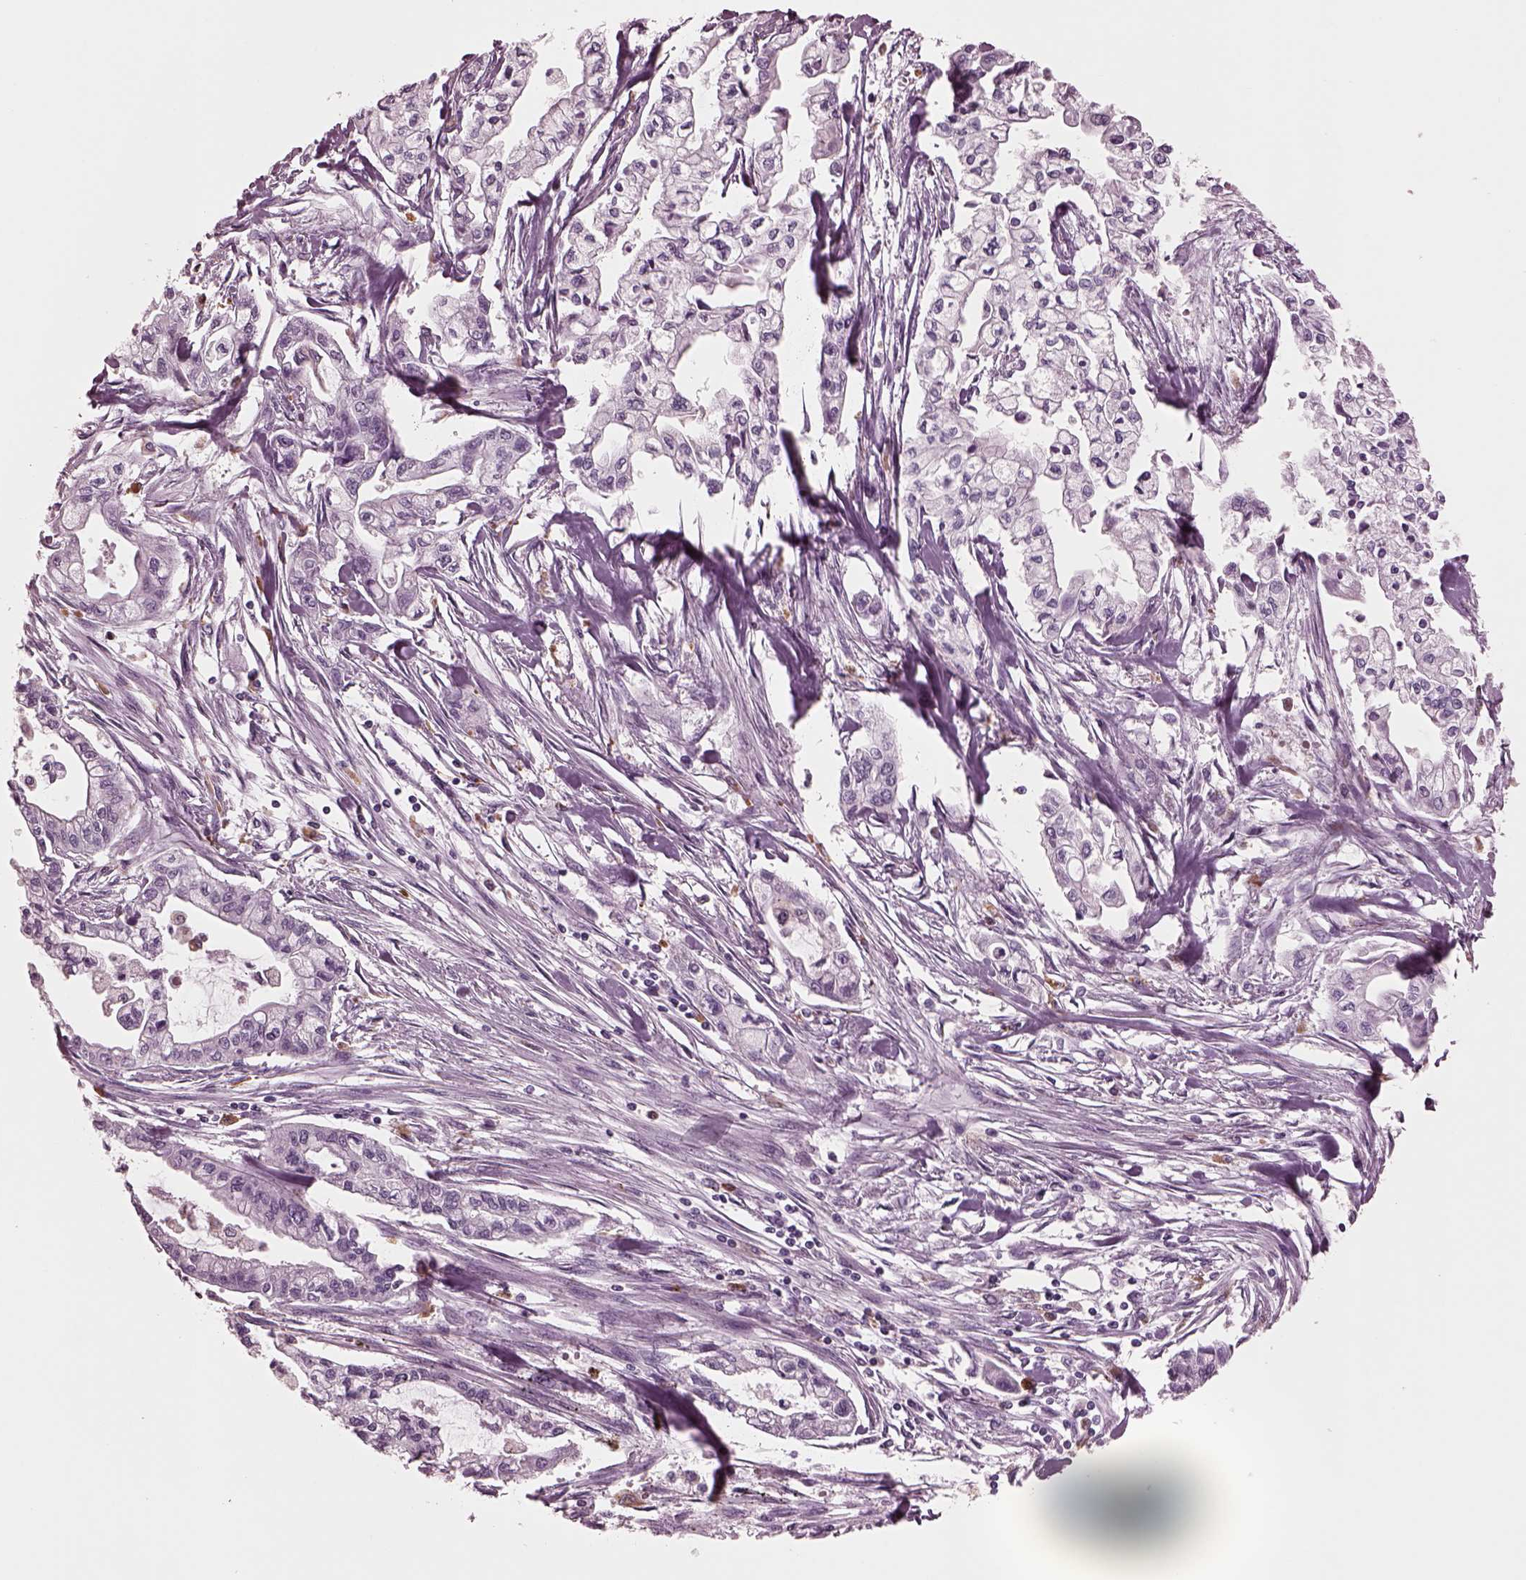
{"staining": {"intensity": "negative", "quantity": "none", "location": "none"}, "tissue": "pancreatic cancer", "cell_type": "Tumor cells", "image_type": "cancer", "snomed": [{"axis": "morphology", "description": "Adenocarcinoma, NOS"}, {"axis": "topography", "description": "Pancreas"}], "caption": "Tumor cells show no significant staining in adenocarcinoma (pancreatic).", "gene": "SLAMF8", "patient": {"sex": "male", "age": 54}}